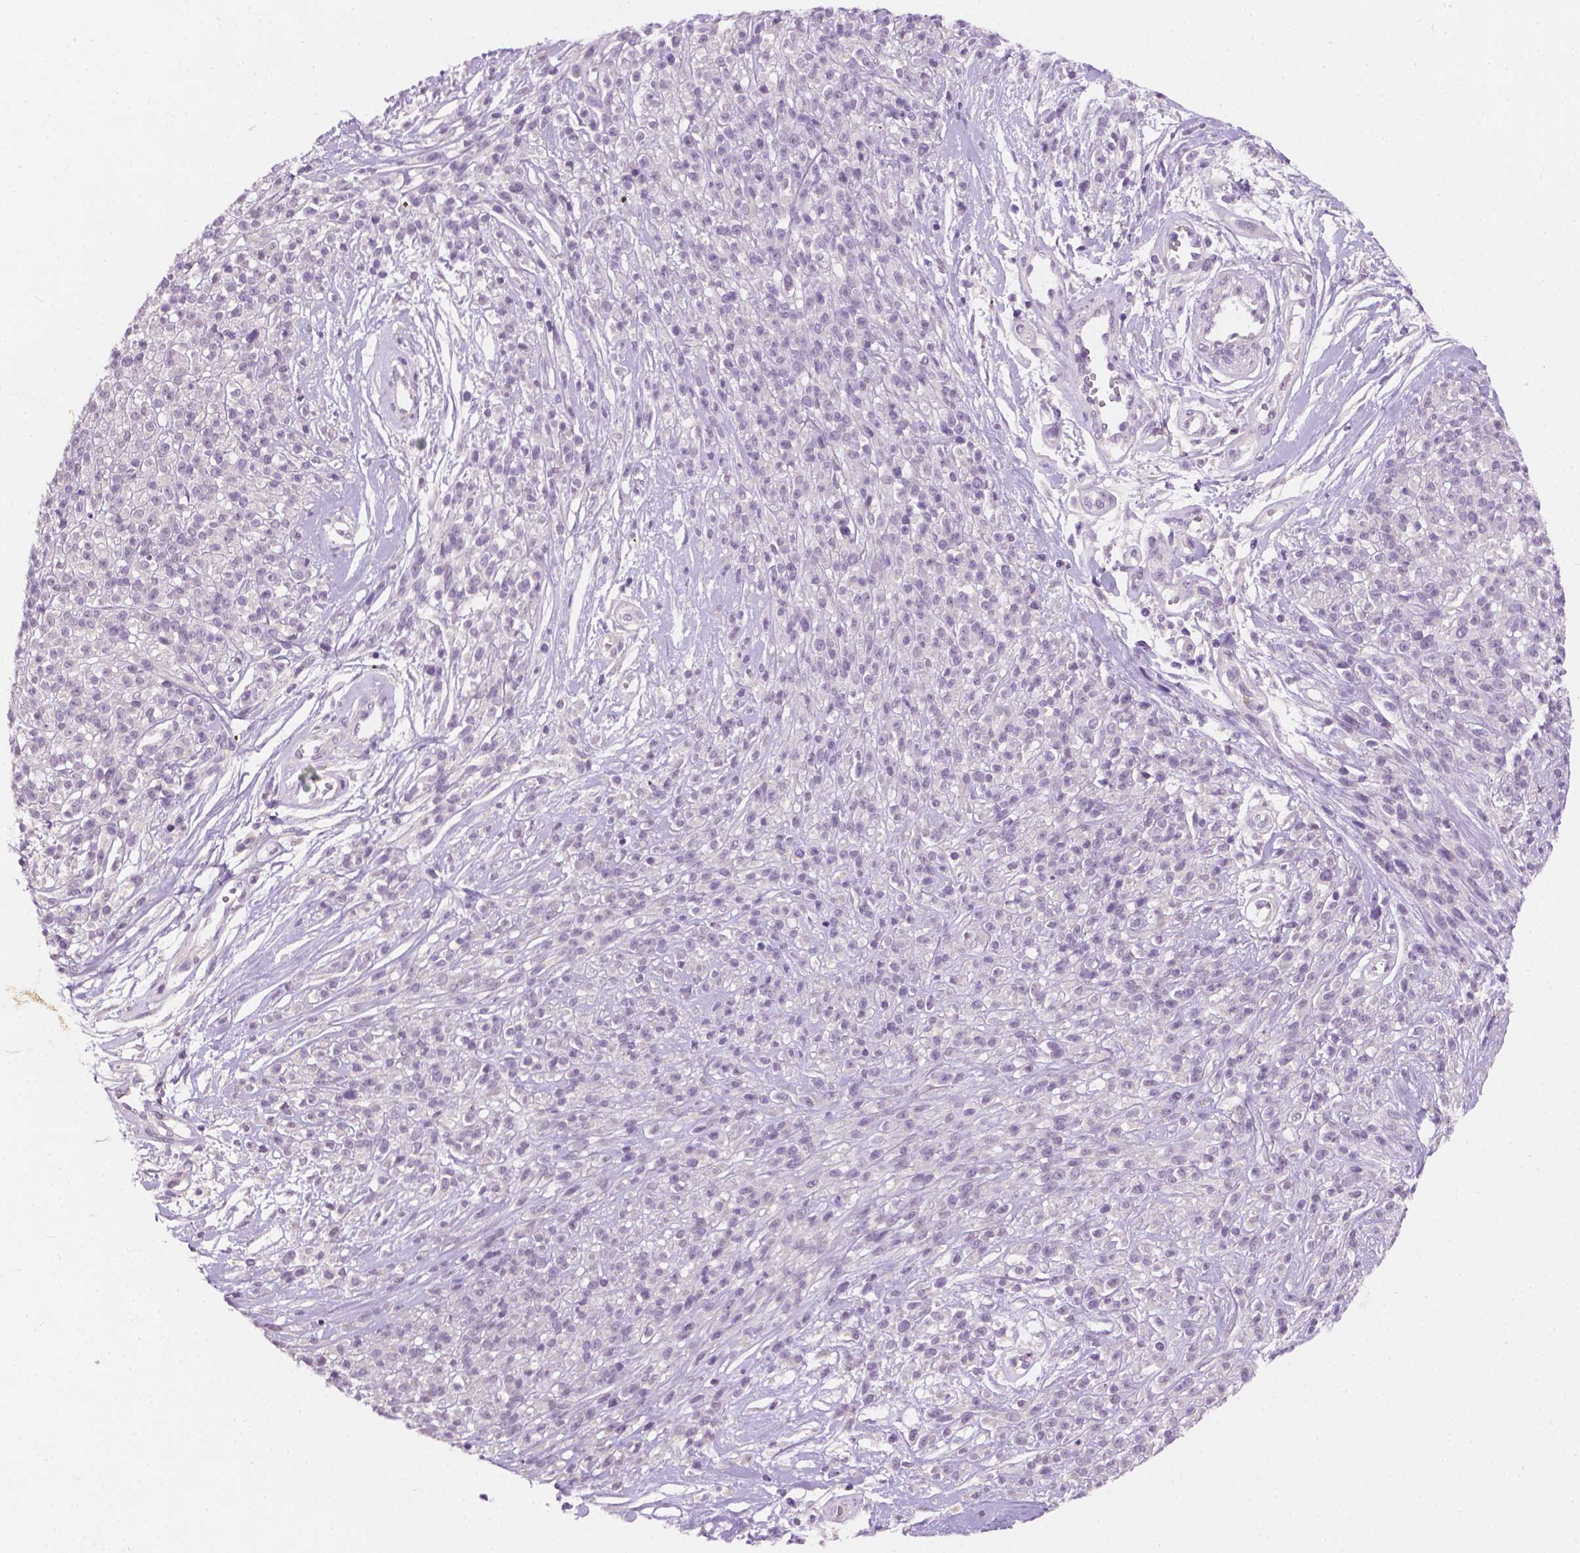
{"staining": {"intensity": "negative", "quantity": "none", "location": "none"}, "tissue": "melanoma", "cell_type": "Tumor cells", "image_type": "cancer", "snomed": [{"axis": "morphology", "description": "Malignant melanoma, NOS"}, {"axis": "topography", "description": "Skin"}, {"axis": "topography", "description": "Skin of trunk"}], "caption": "Tumor cells are negative for brown protein staining in melanoma.", "gene": "KRT17", "patient": {"sex": "male", "age": 74}}